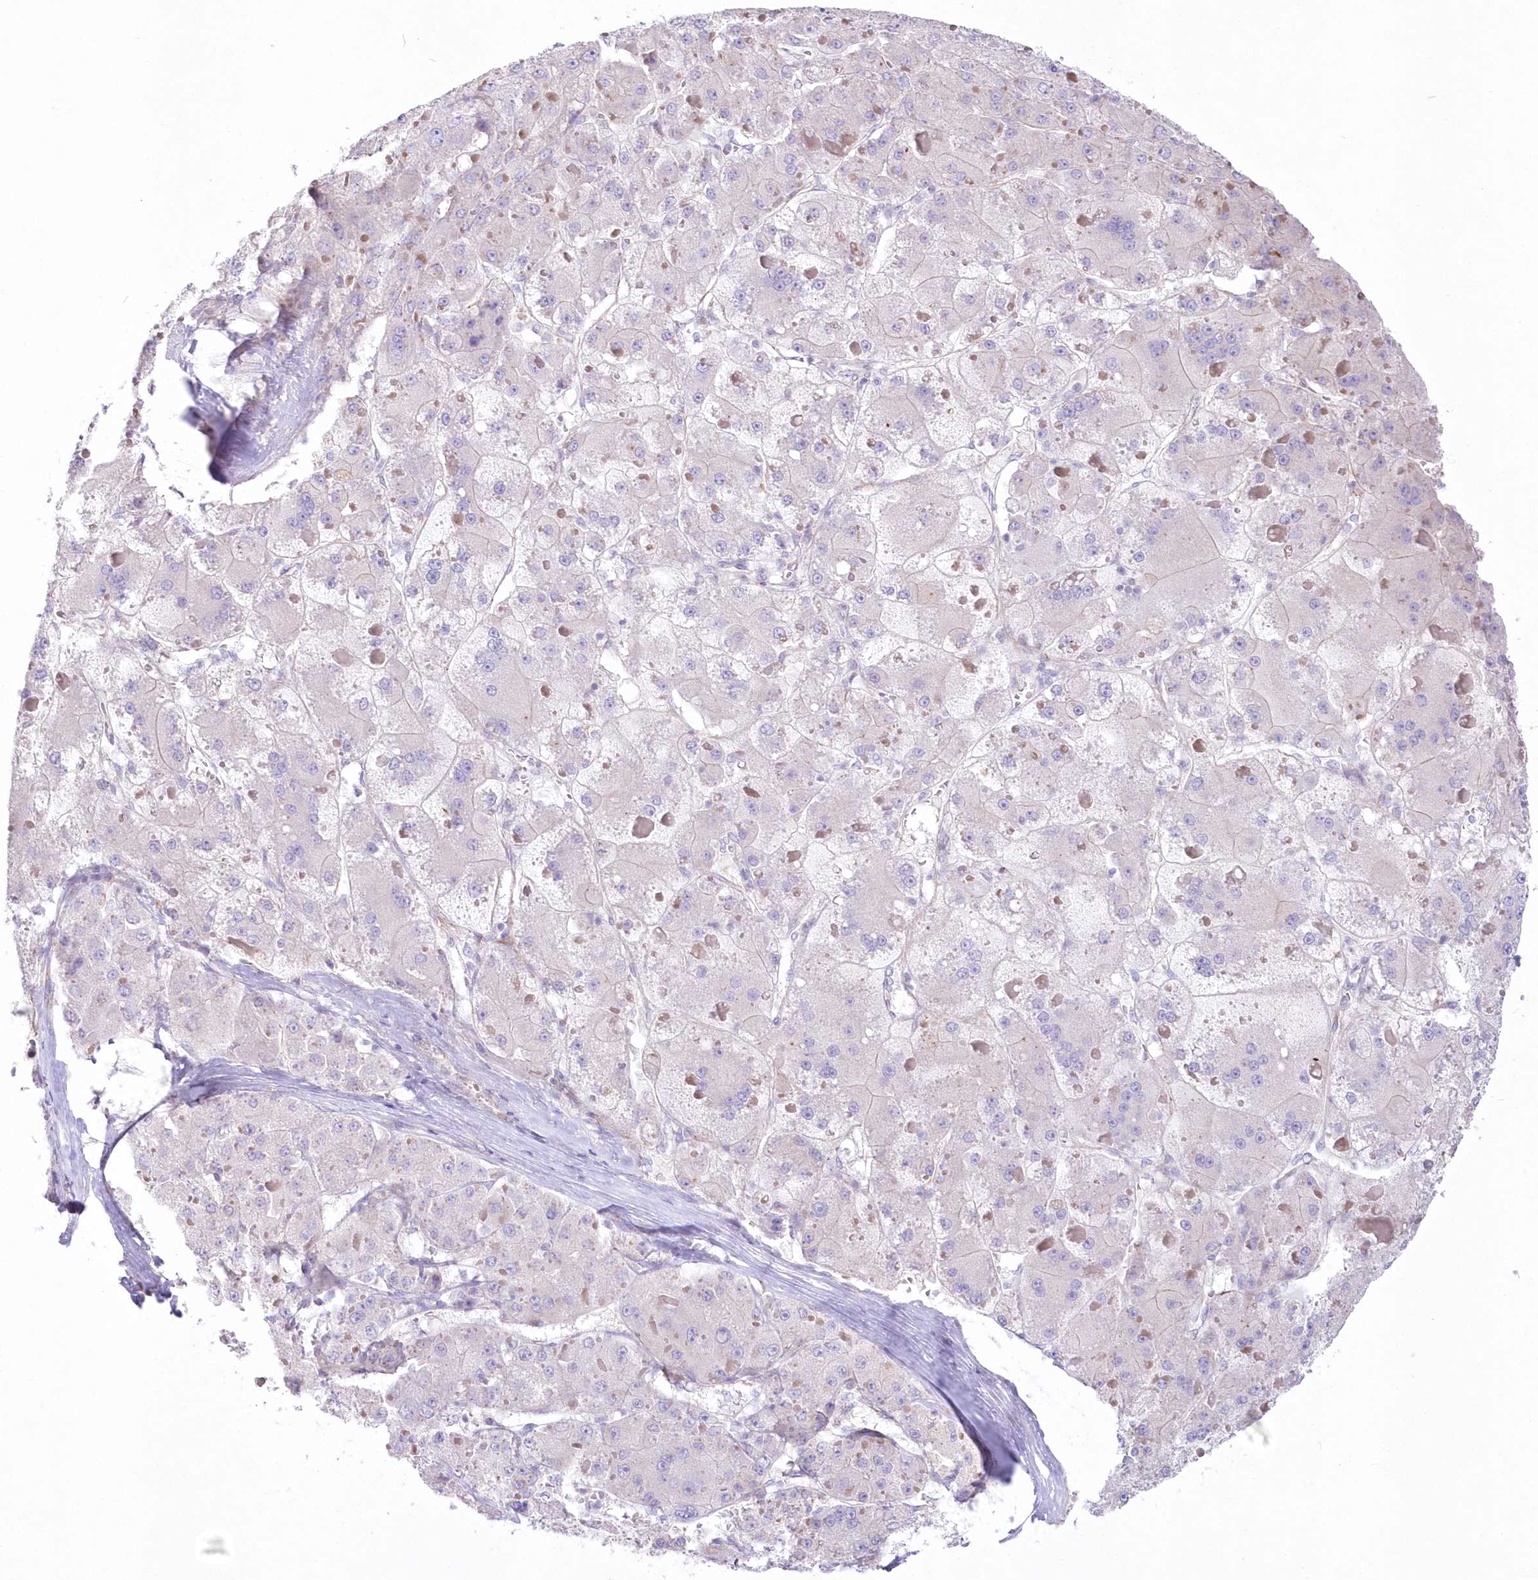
{"staining": {"intensity": "negative", "quantity": "none", "location": "none"}, "tissue": "liver cancer", "cell_type": "Tumor cells", "image_type": "cancer", "snomed": [{"axis": "morphology", "description": "Carcinoma, Hepatocellular, NOS"}, {"axis": "topography", "description": "Liver"}], "caption": "There is no significant staining in tumor cells of liver cancer (hepatocellular carcinoma).", "gene": "ZNF843", "patient": {"sex": "female", "age": 73}}